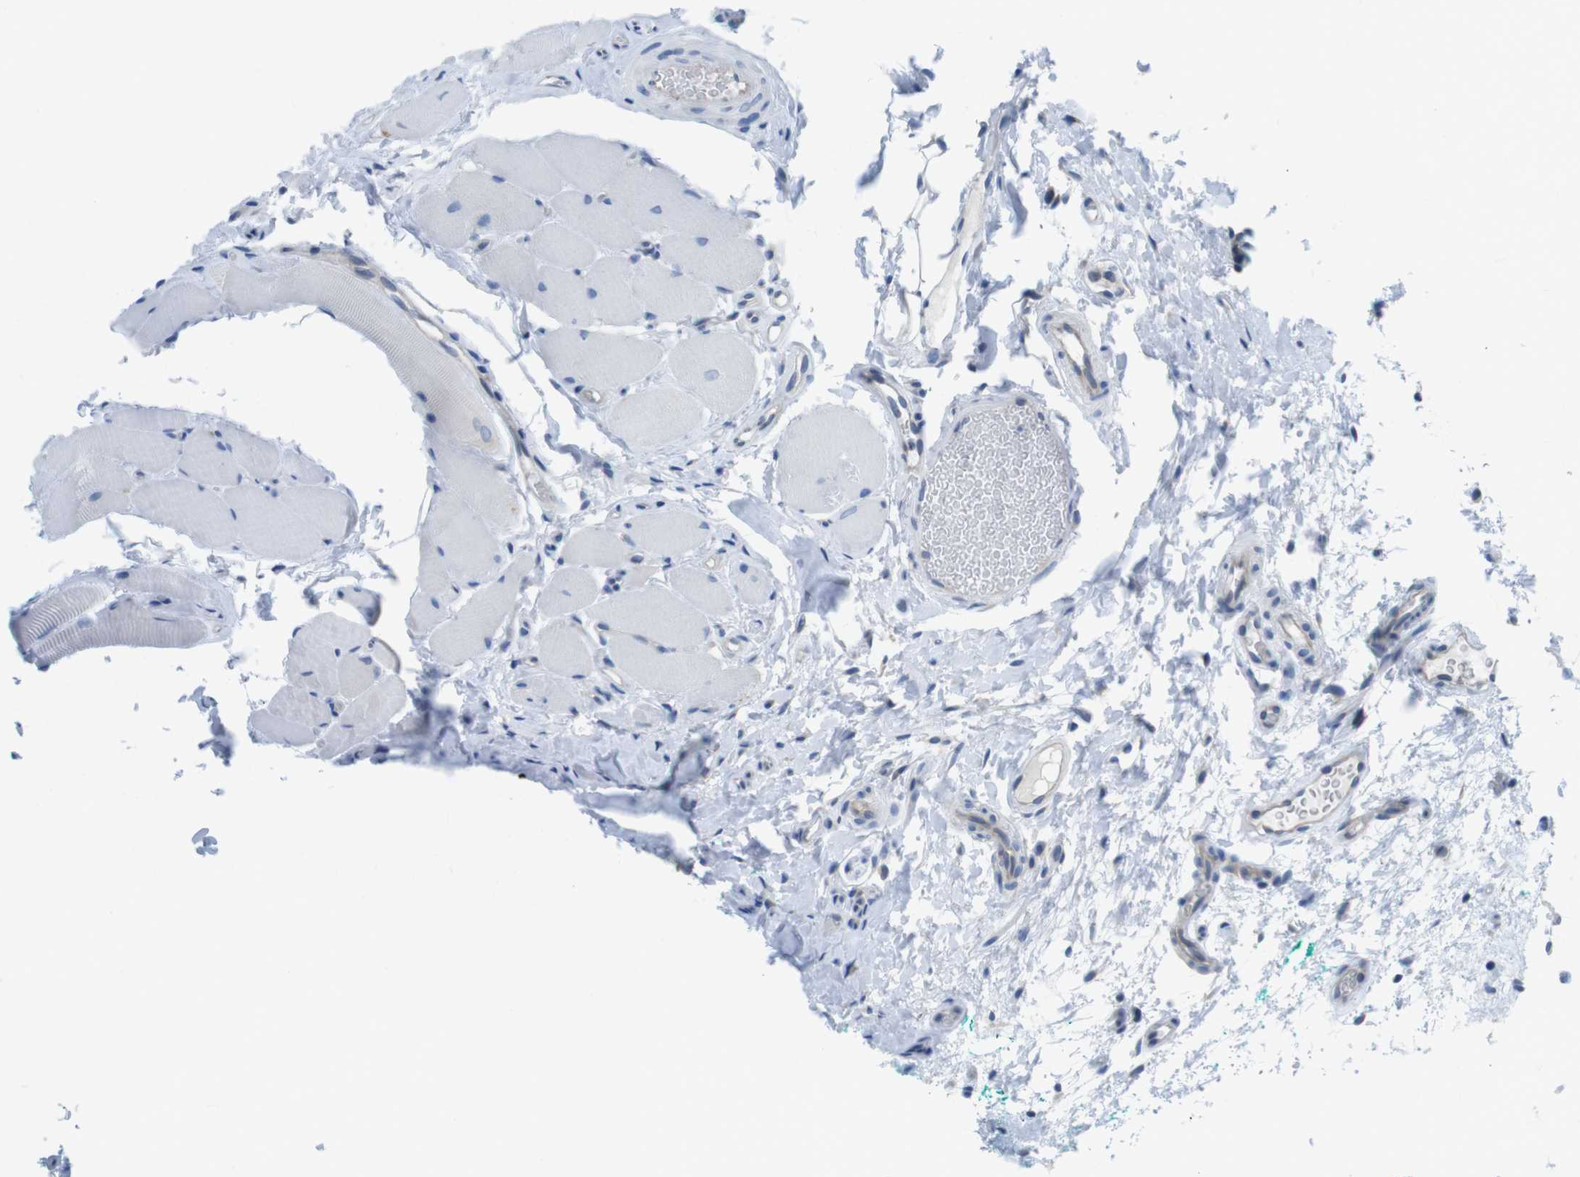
{"staining": {"intensity": "negative", "quantity": "none", "location": "none"}, "tissue": "oral mucosa", "cell_type": "Squamous epithelial cells", "image_type": "normal", "snomed": [{"axis": "morphology", "description": "Normal tissue, NOS"}, {"axis": "topography", "description": "Skeletal muscle"}, {"axis": "topography", "description": "Oral tissue"}], "caption": "This is an IHC photomicrograph of benign oral mucosa. There is no positivity in squamous epithelial cells.", "gene": "CLPTM1L", "patient": {"sex": "male", "age": 58}}